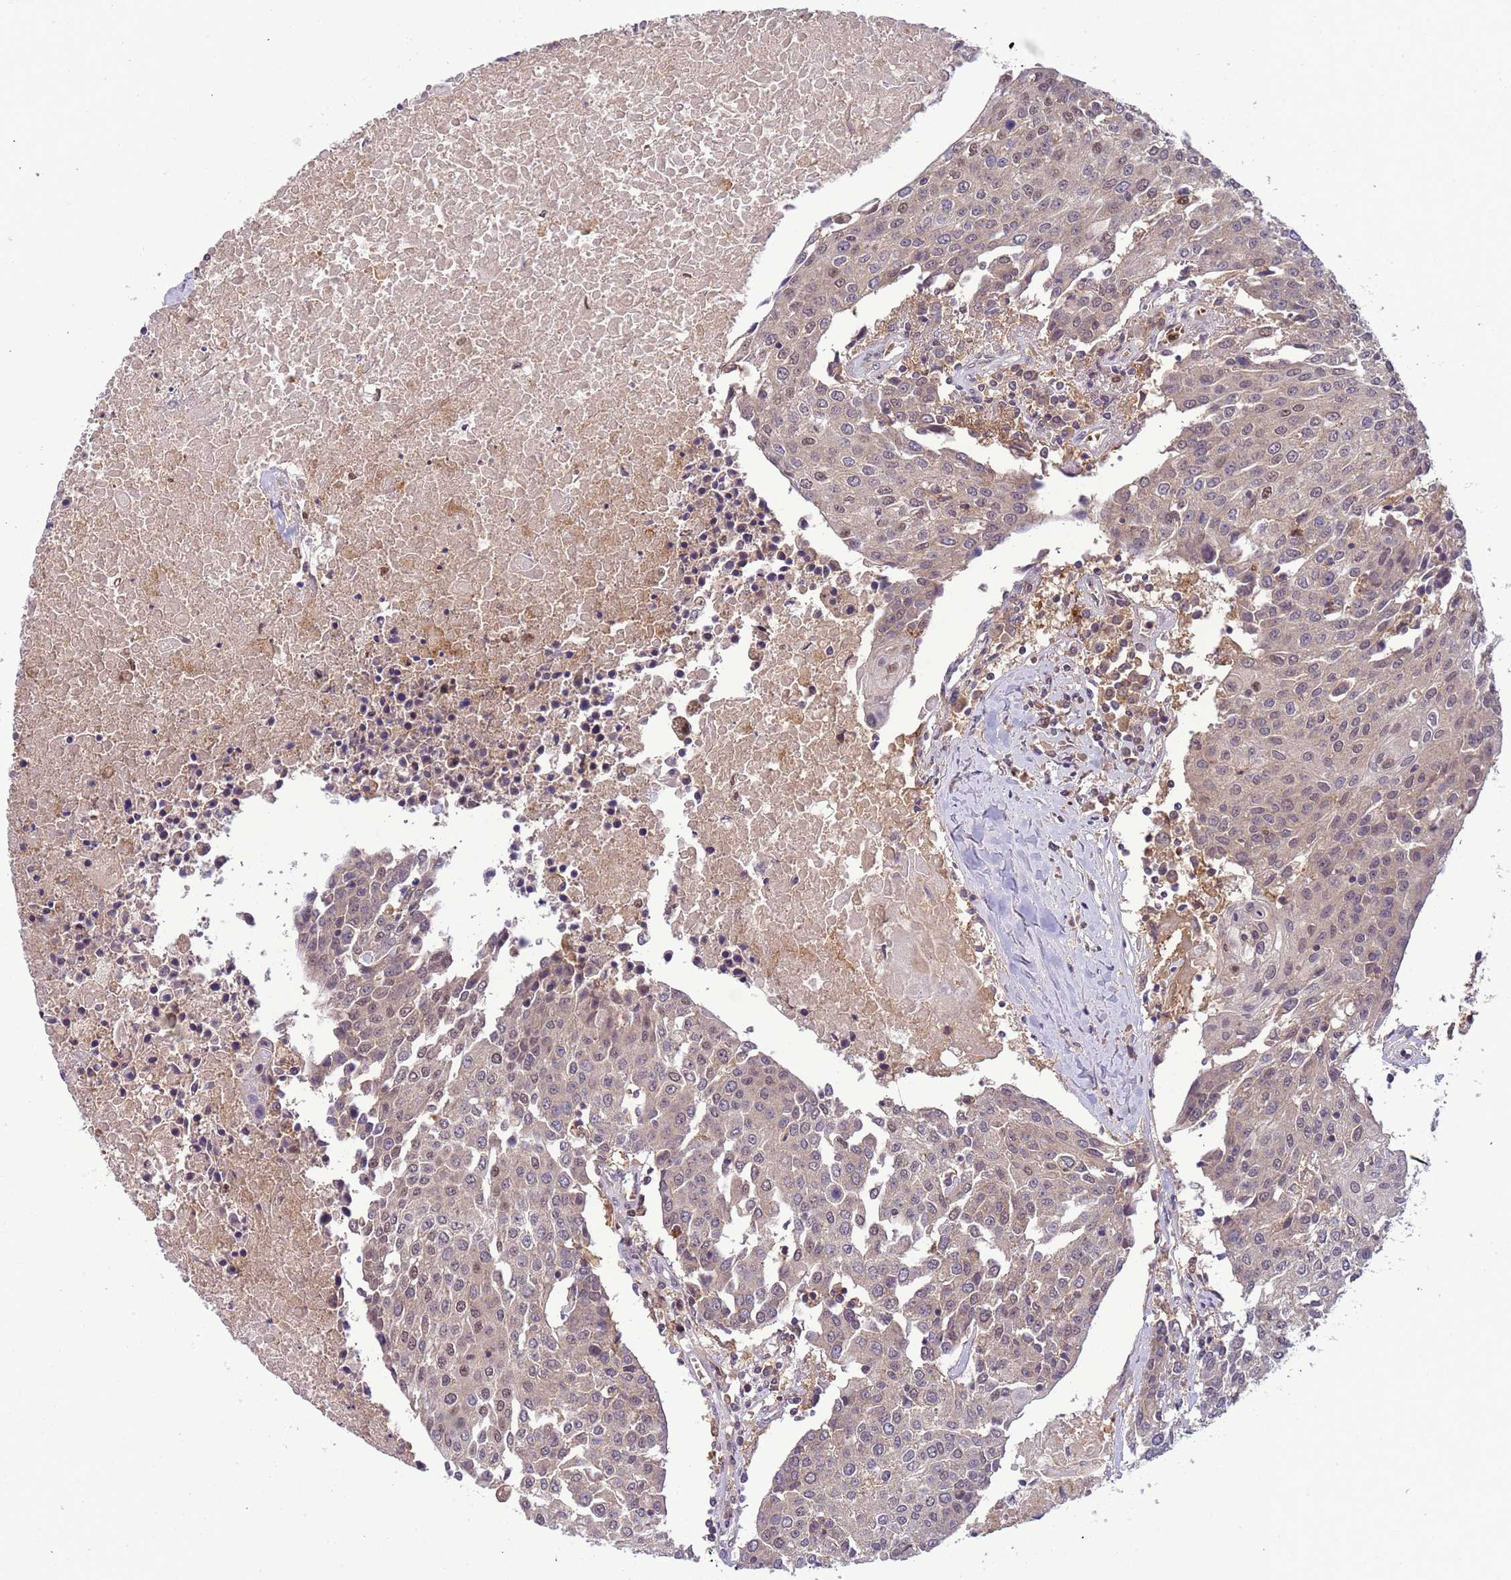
{"staining": {"intensity": "weak", "quantity": "25%-75%", "location": "nuclear"}, "tissue": "urothelial cancer", "cell_type": "Tumor cells", "image_type": "cancer", "snomed": [{"axis": "morphology", "description": "Urothelial carcinoma, High grade"}, {"axis": "topography", "description": "Urinary bladder"}], "caption": "IHC photomicrograph of neoplastic tissue: high-grade urothelial carcinoma stained using IHC reveals low levels of weak protein expression localized specifically in the nuclear of tumor cells, appearing as a nuclear brown color.", "gene": "CD53", "patient": {"sex": "female", "age": 85}}